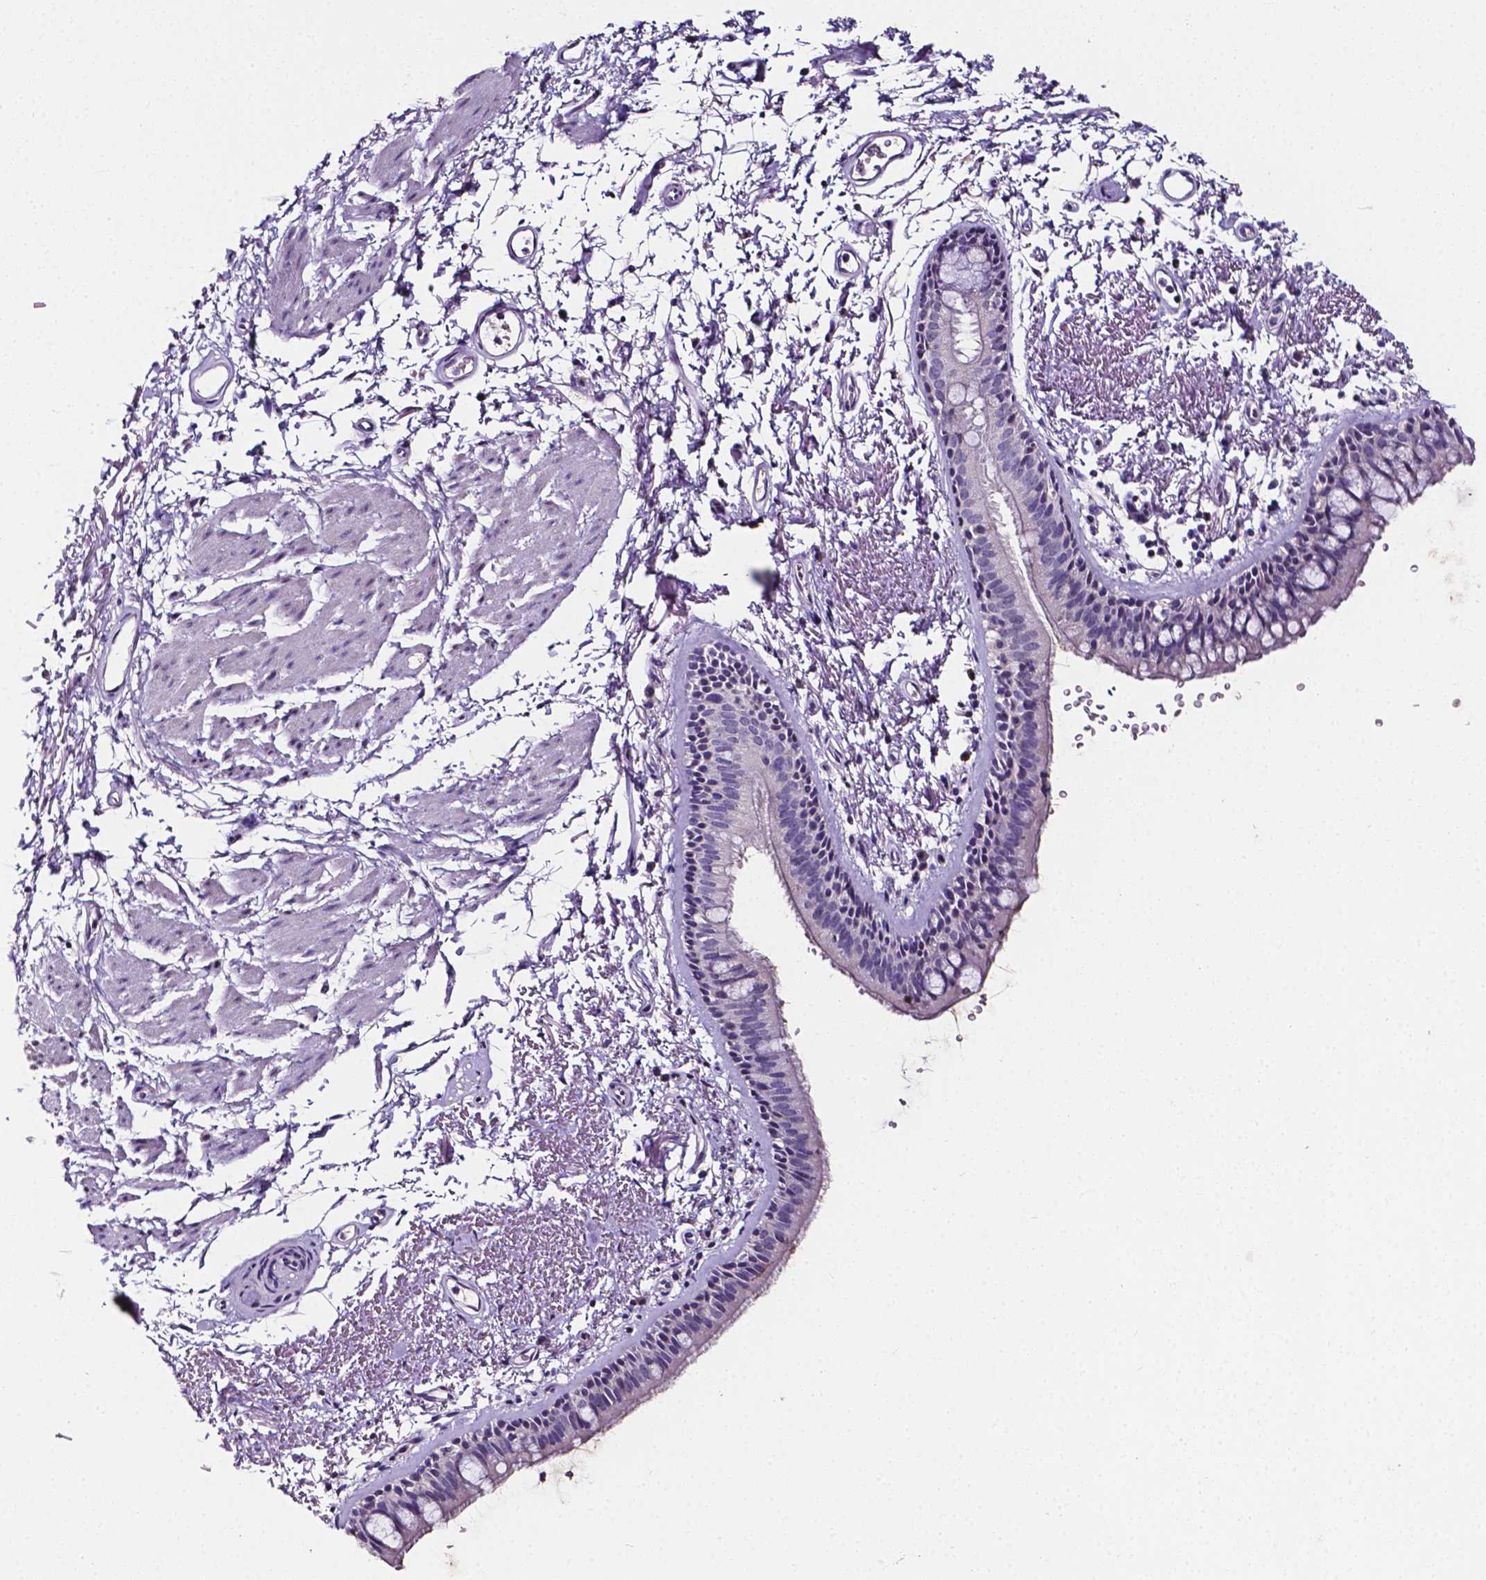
{"staining": {"intensity": "negative", "quantity": "none", "location": "none"}, "tissue": "bronchus", "cell_type": "Respiratory epithelial cells", "image_type": "normal", "snomed": [{"axis": "morphology", "description": "Normal tissue, NOS"}, {"axis": "topography", "description": "Lymph node"}, {"axis": "topography", "description": "Bronchus"}], "caption": "A high-resolution photomicrograph shows immunohistochemistry (IHC) staining of normal bronchus, which displays no significant positivity in respiratory epithelial cells.", "gene": "PSAT1", "patient": {"sex": "female", "age": 70}}